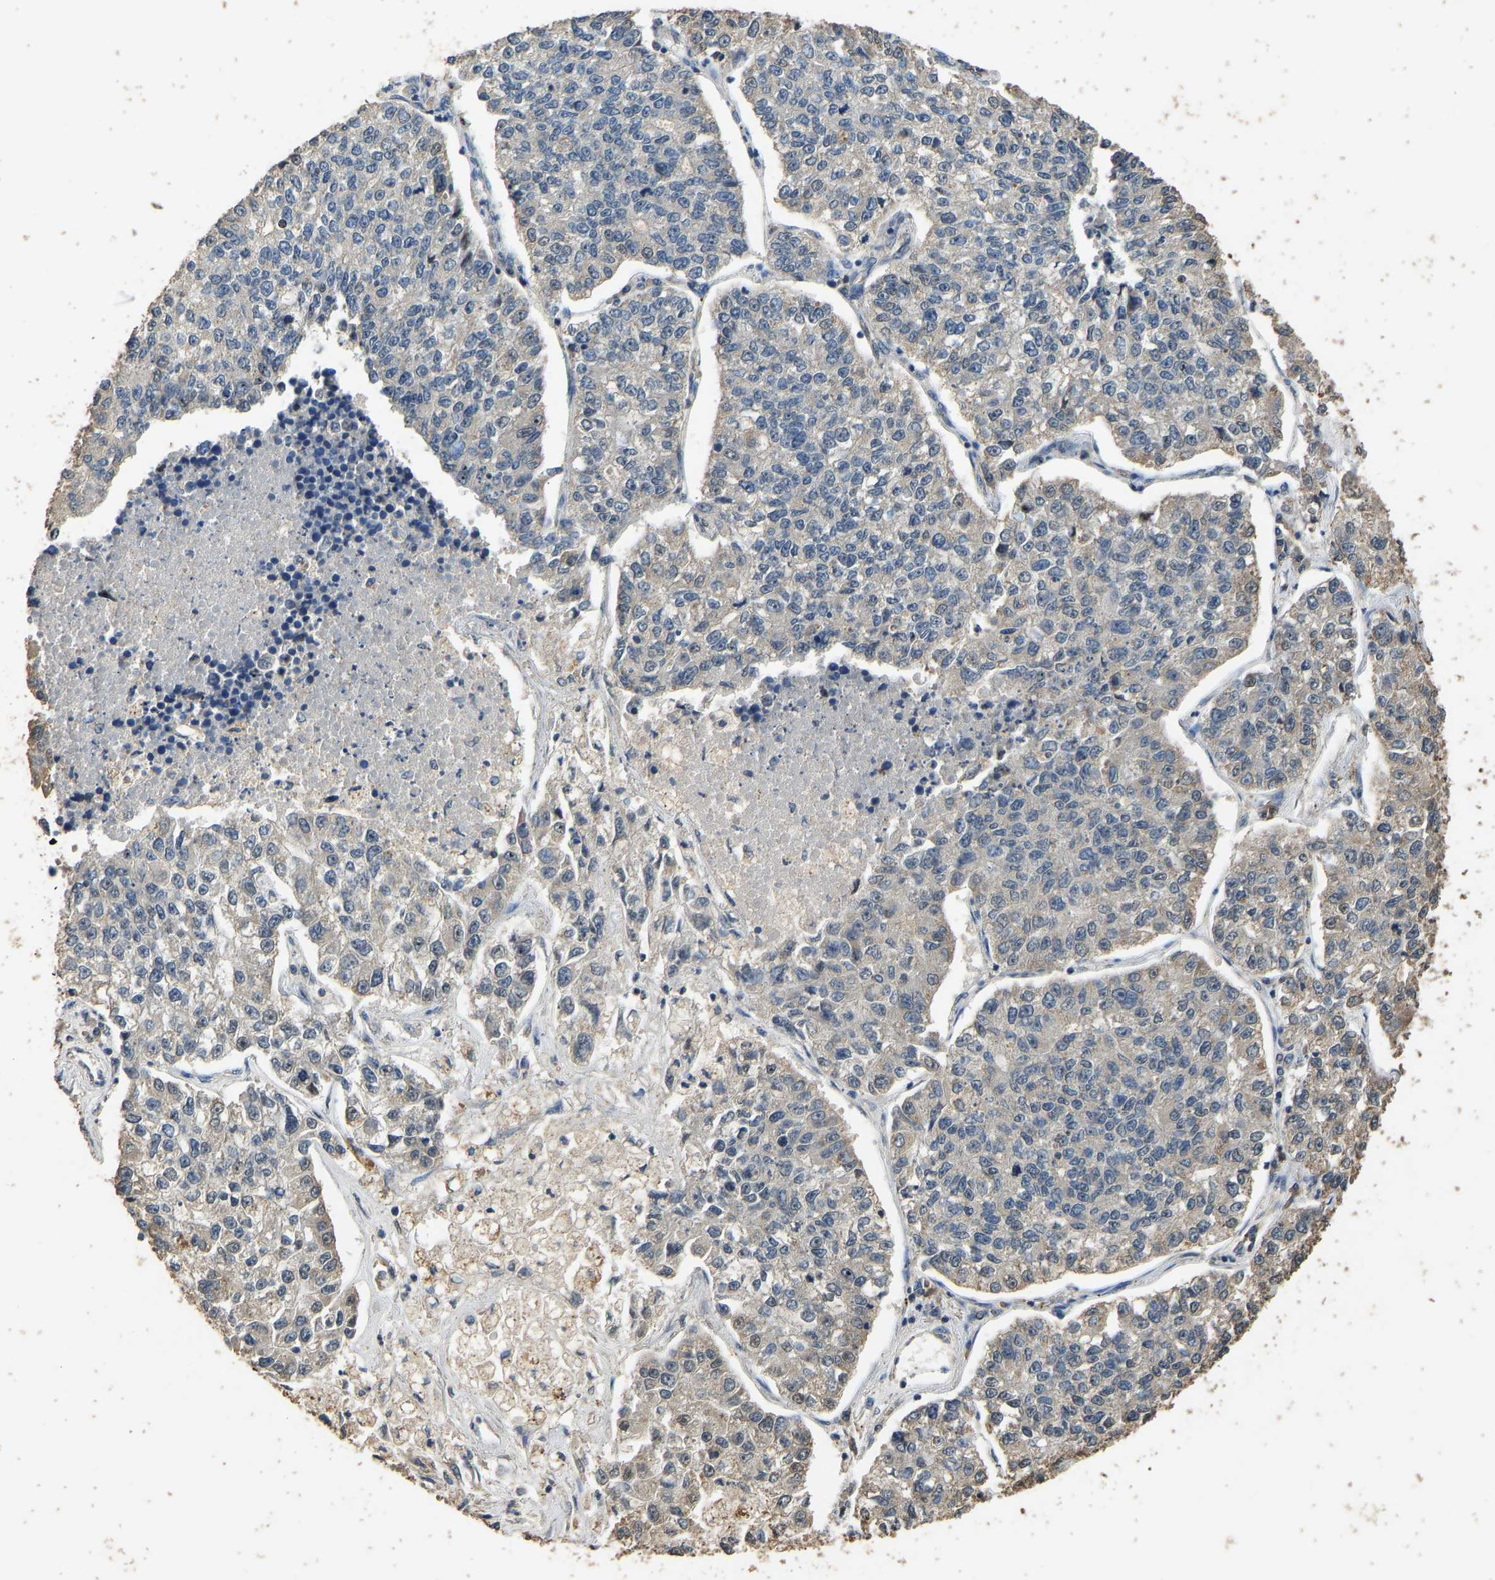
{"staining": {"intensity": "weak", "quantity": "<25%", "location": "cytoplasmic/membranous"}, "tissue": "lung cancer", "cell_type": "Tumor cells", "image_type": "cancer", "snomed": [{"axis": "morphology", "description": "Adenocarcinoma, NOS"}, {"axis": "topography", "description": "Lung"}], "caption": "The immunohistochemistry histopathology image has no significant staining in tumor cells of lung cancer (adenocarcinoma) tissue.", "gene": "CIDEC", "patient": {"sex": "male", "age": 49}}